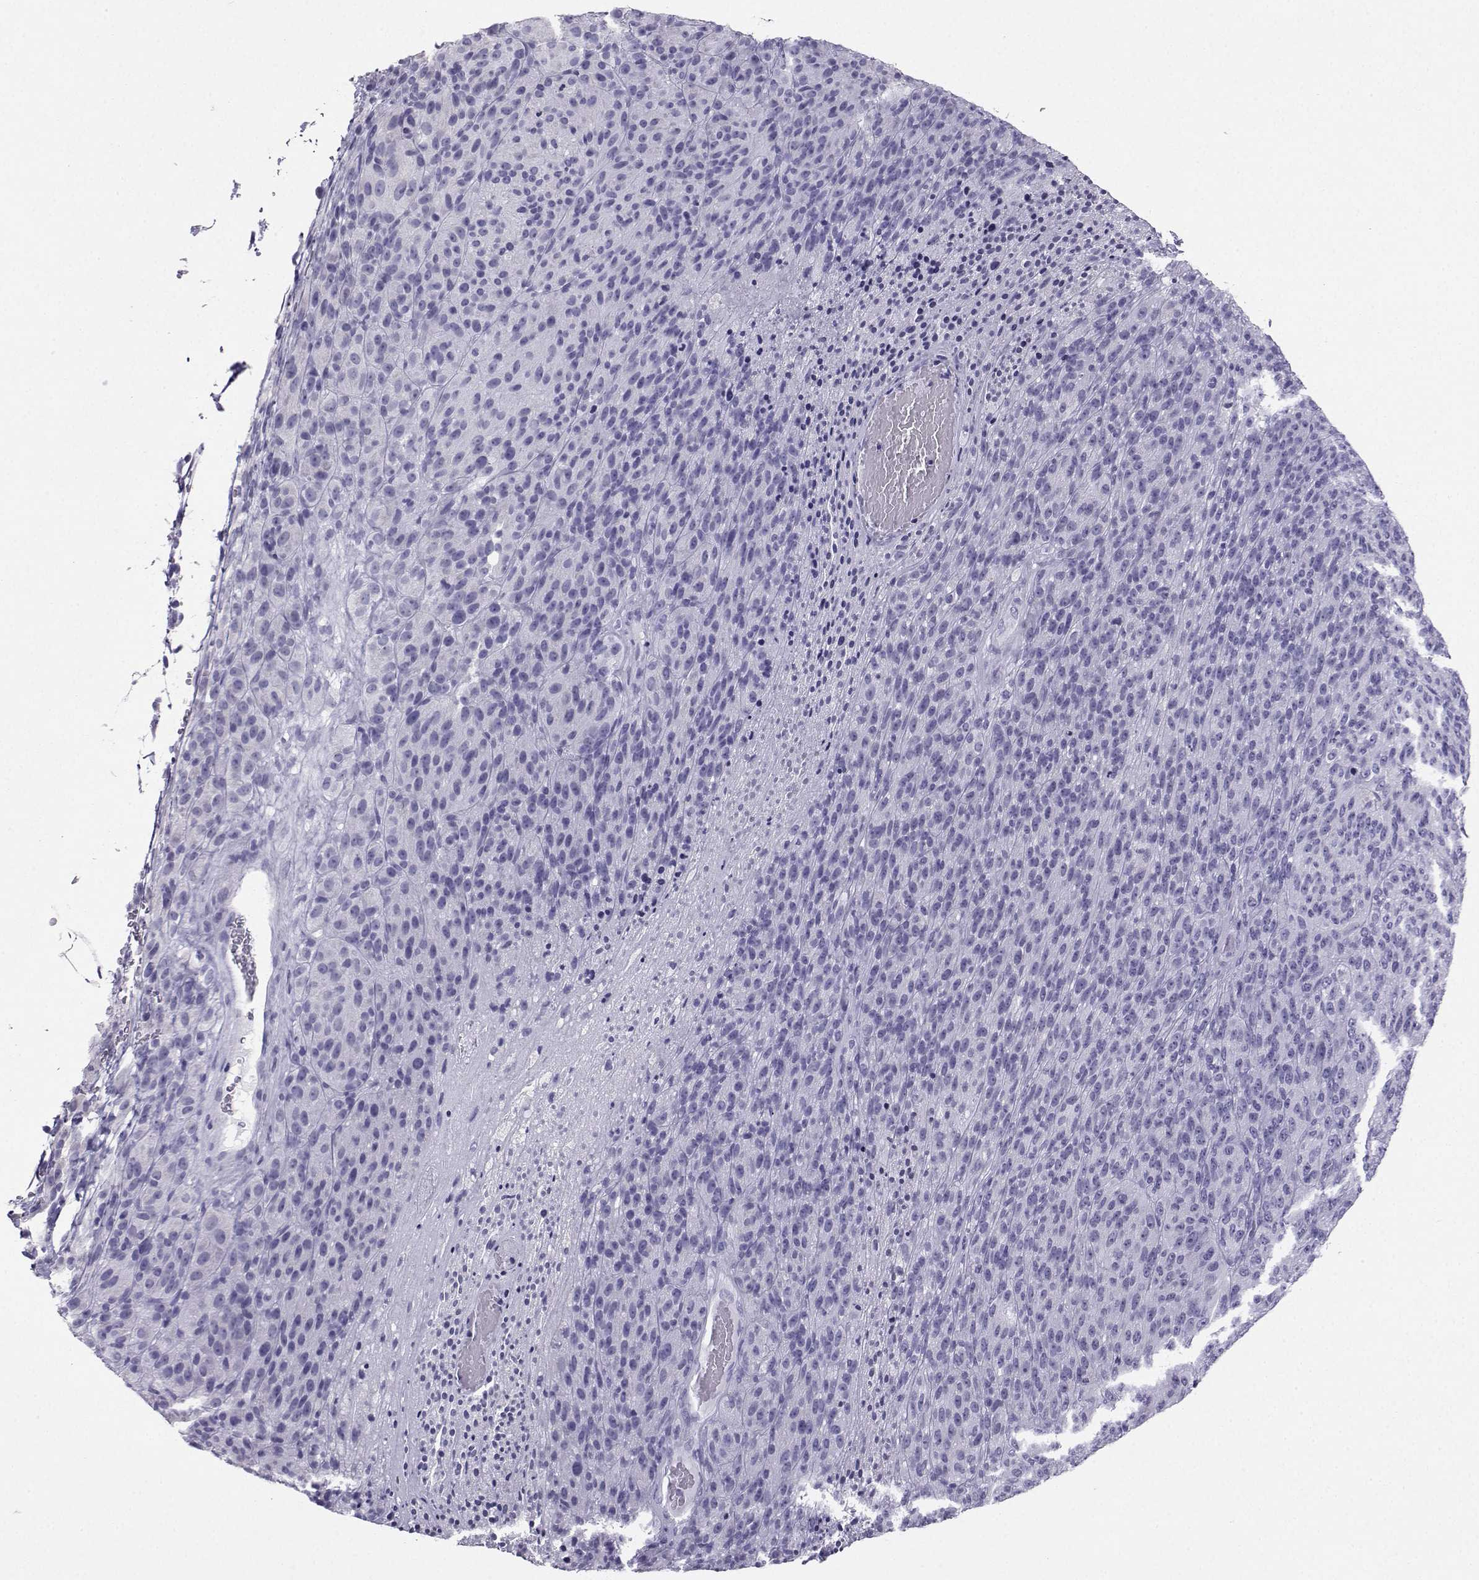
{"staining": {"intensity": "negative", "quantity": "none", "location": "none"}, "tissue": "melanoma", "cell_type": "Tumor cells", "image_type": "cancer", "snomed": [{"axis": "morphology", "description": "Malignant melanoma, Metastatic site"}, {"axis": "topography", "description": "Brain"}], "caption": "A histopathology image of melanoma stained for a protein demonstrates no brown staining in tumor cells.", "gene": "NEFL", "patient": {"sex": "female", "age": 56}}